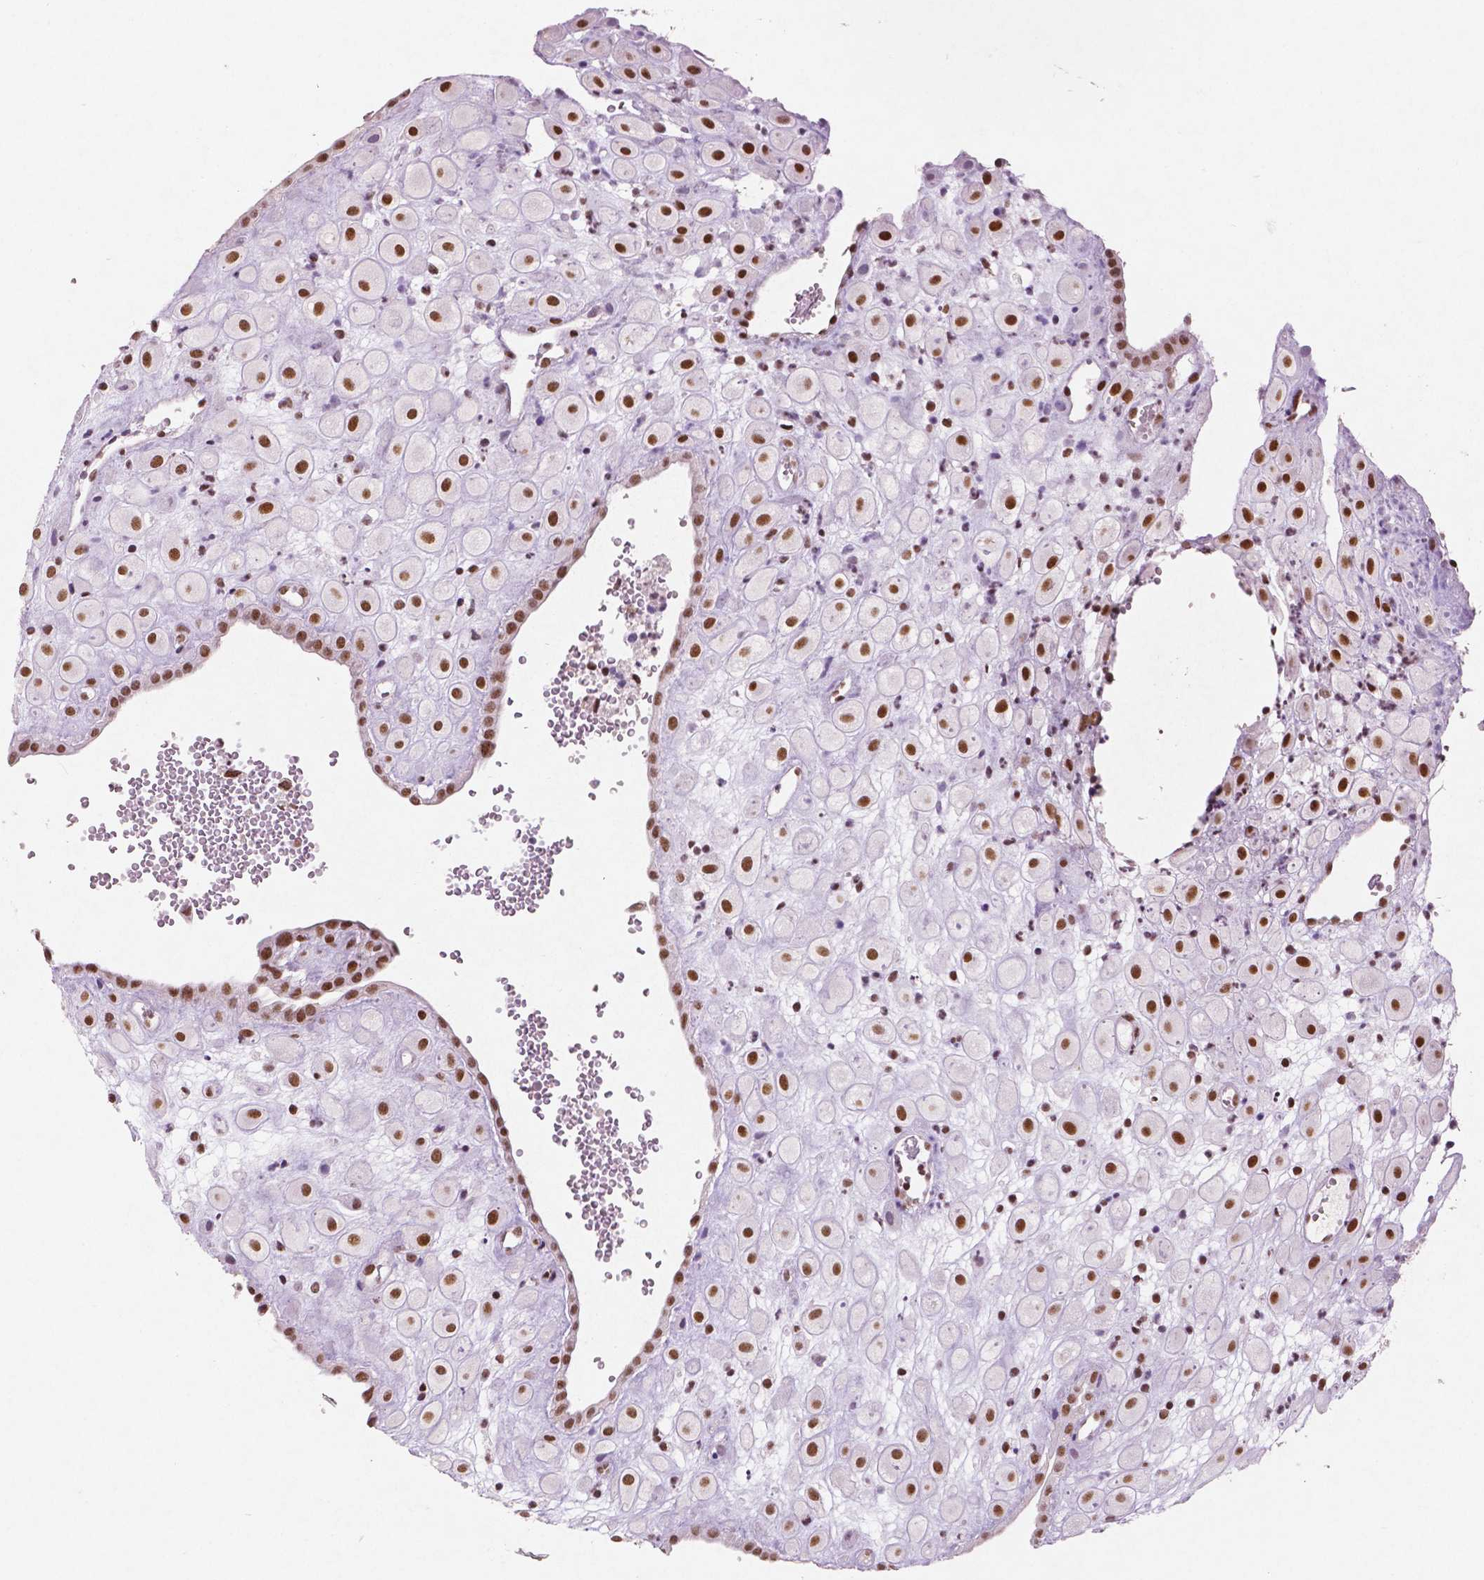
{"staining": {"intensity": "strong", "quantity": "25%-75%", "location": "nuclear"}, "tissue": "placenta", "cell_type": "Decidual cells", "image_type": "normal", "snomed": [{"axis": "morphology", "description": "Normal tissue, NOS"}, {"axis": "topography", "description": "Placenta"}], "caption": "Immunohistochemical staining of unremarkable human placenta exhibits high levels of strong nuclear staining in approximately 25%-75% of decidual cells. (brown staining indicates protein expression, while blue staining denotes nuclei).", "gene": "BRD4", "patient": {"sex": "female", "age": 24}}